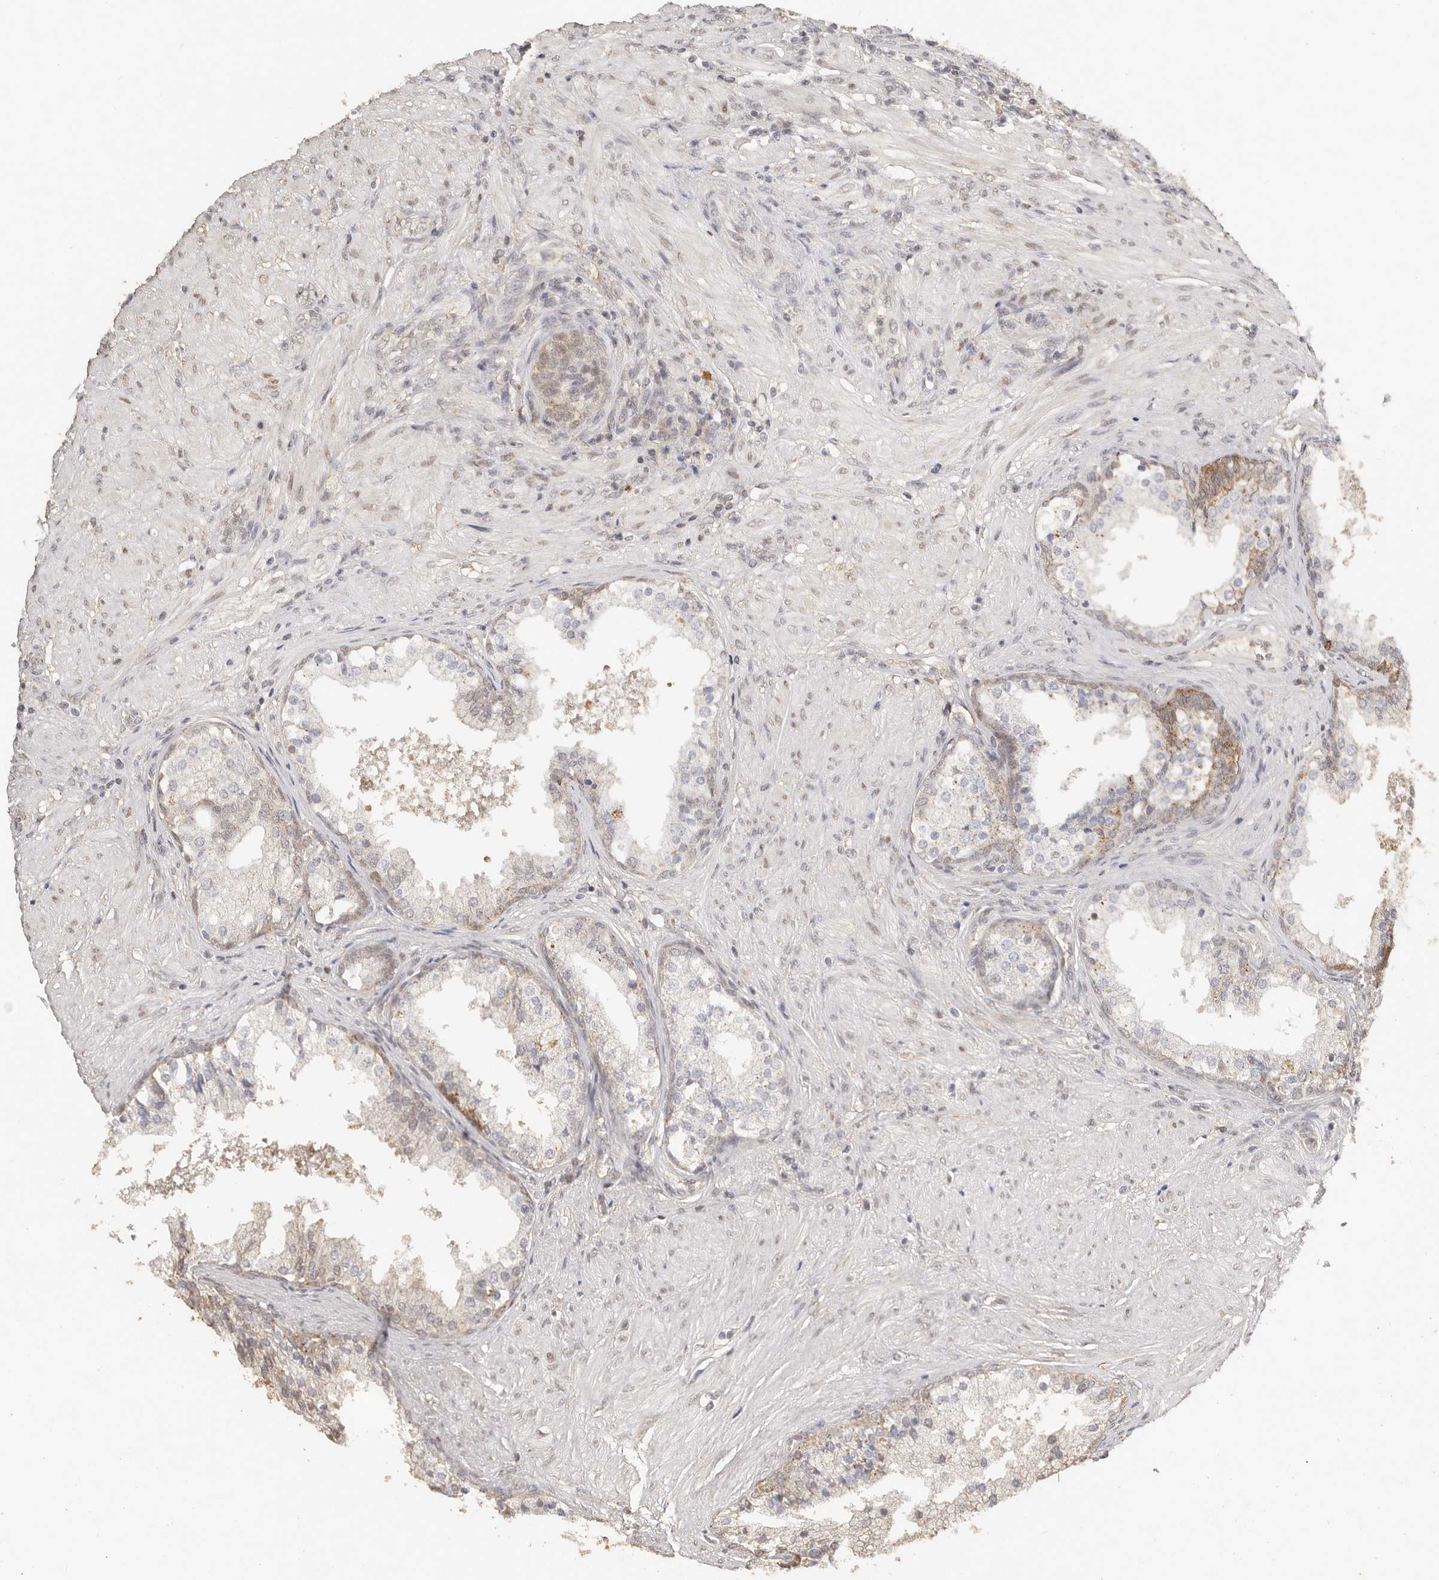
{"staining": {"intensity": "weak", "quantity": "25%-75%", "location": "cytoplasmic/membranous"}, "tissue": "prostate cancer", "cell_type": "Tumor cells", "image_type": "cancer", "snomed": [{"axis": "morphology", "description": "Adenocarcinoma, High grade"}, {"axis": "topography", "description": "Prostate"}], "caption": "About 25%-75% of tumor cells in adenocarcinoma (high-grade) (prostate) reveal weak cytoplasmic/membranous protein expression as visualized by brown immunohistochemical staining.", "gene": "SEC14L1", "patient": {"sex": "male", "age": 60}}